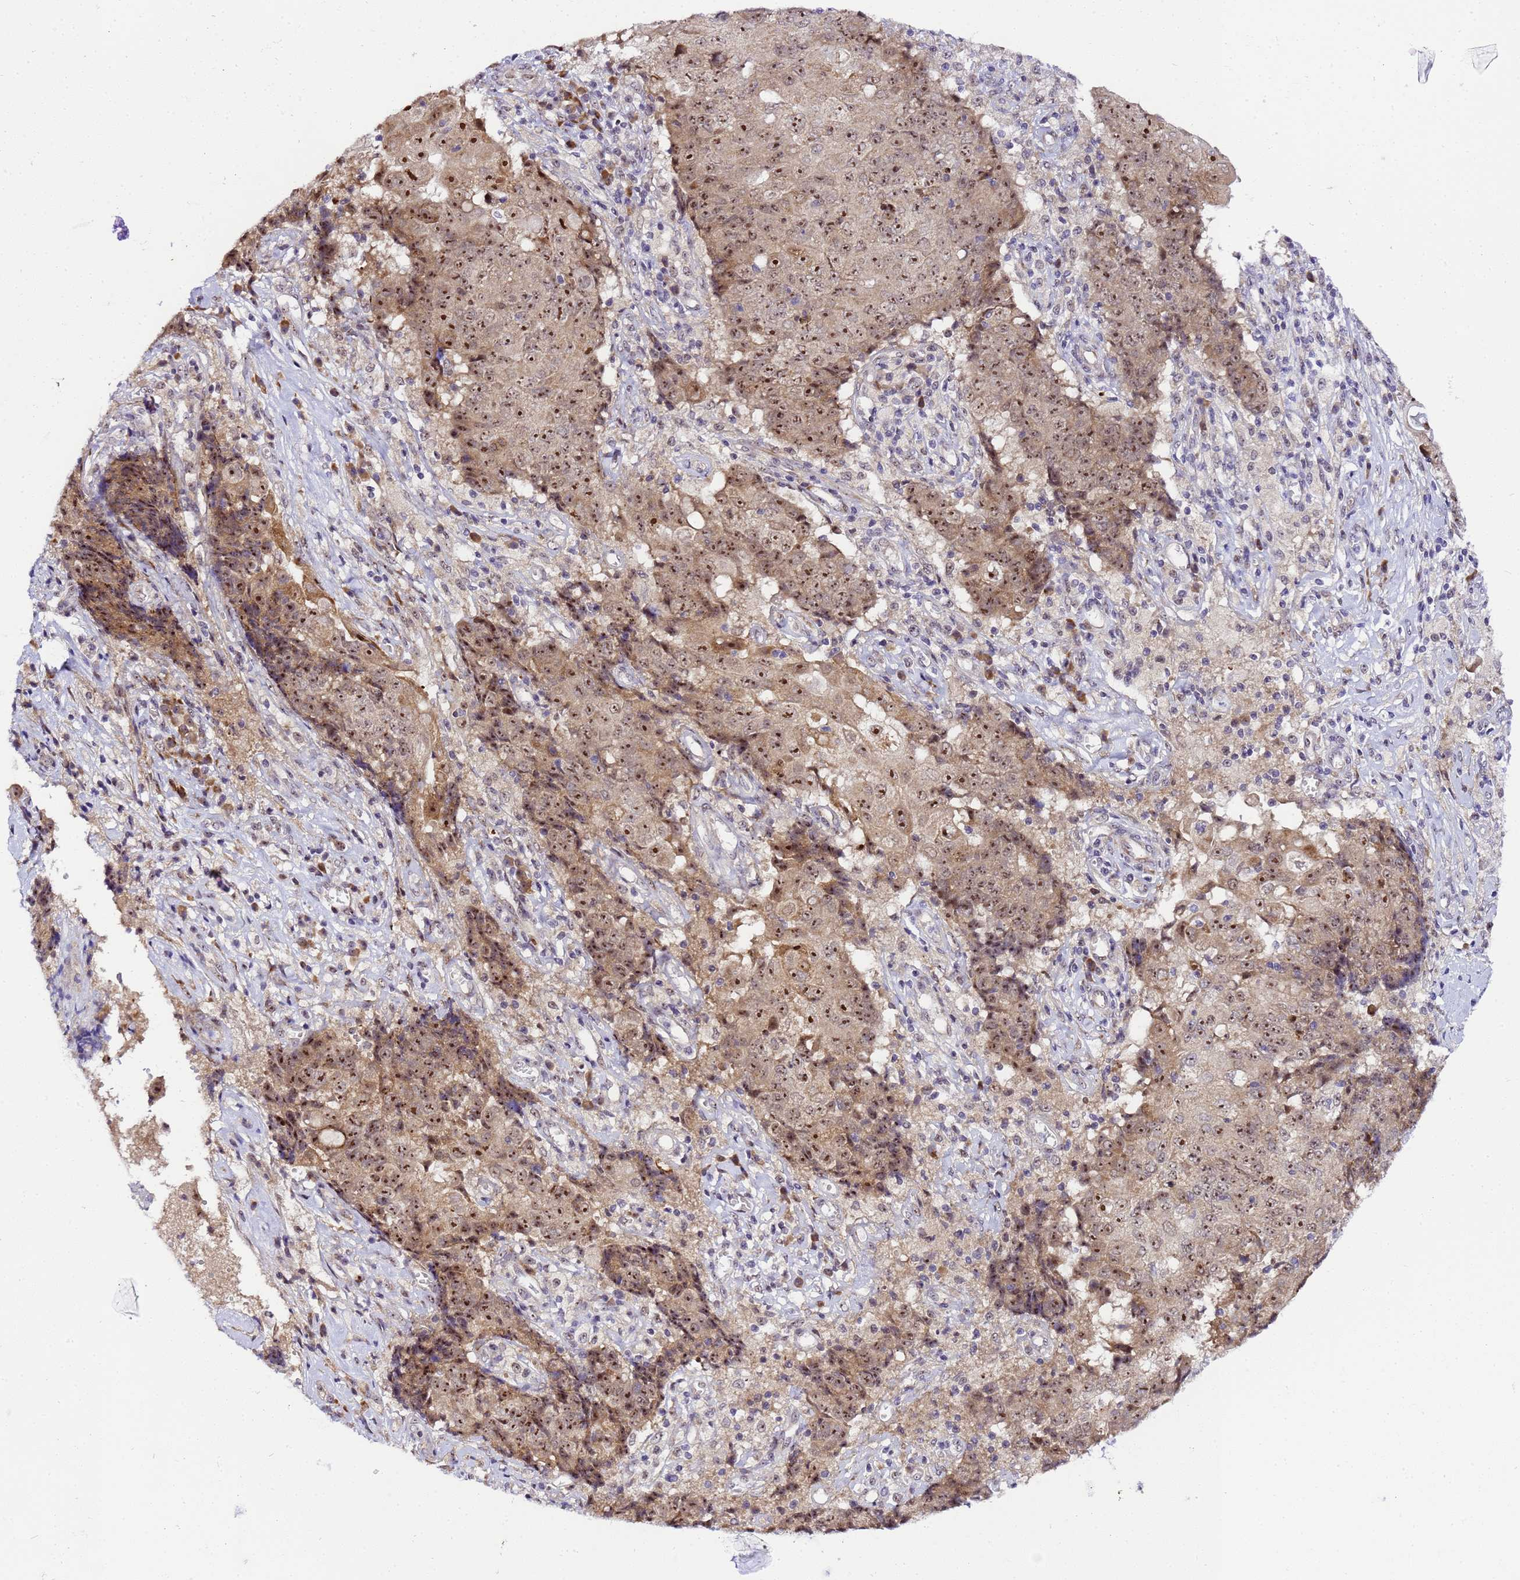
{"staining": {"intensity": "moderate", "quantity": ">75%", "location": "nuclear"}, "tissue": "ovarian cancer", "cell_type": "Tumor cells", "image_type": "cancer", "snomed": [{"axis": "morphology", "description": "Carcinoma, endometroid"}, {"axis": "topography", "description": "Ovary"}], "caption": "The image shows immunohistochemical staining of ovarian endometroid carcinoma. There is moderate nuclear positivity is seen in approximately >75% of tumor cells. The staining was performed using DAB to visualize the protein expression in brown, while the nuclei were stained in blue with hematoxylin (Magnification: 20x).", "gene": "SLX4IP", "patient": {"sex": "female", "age": 42}}